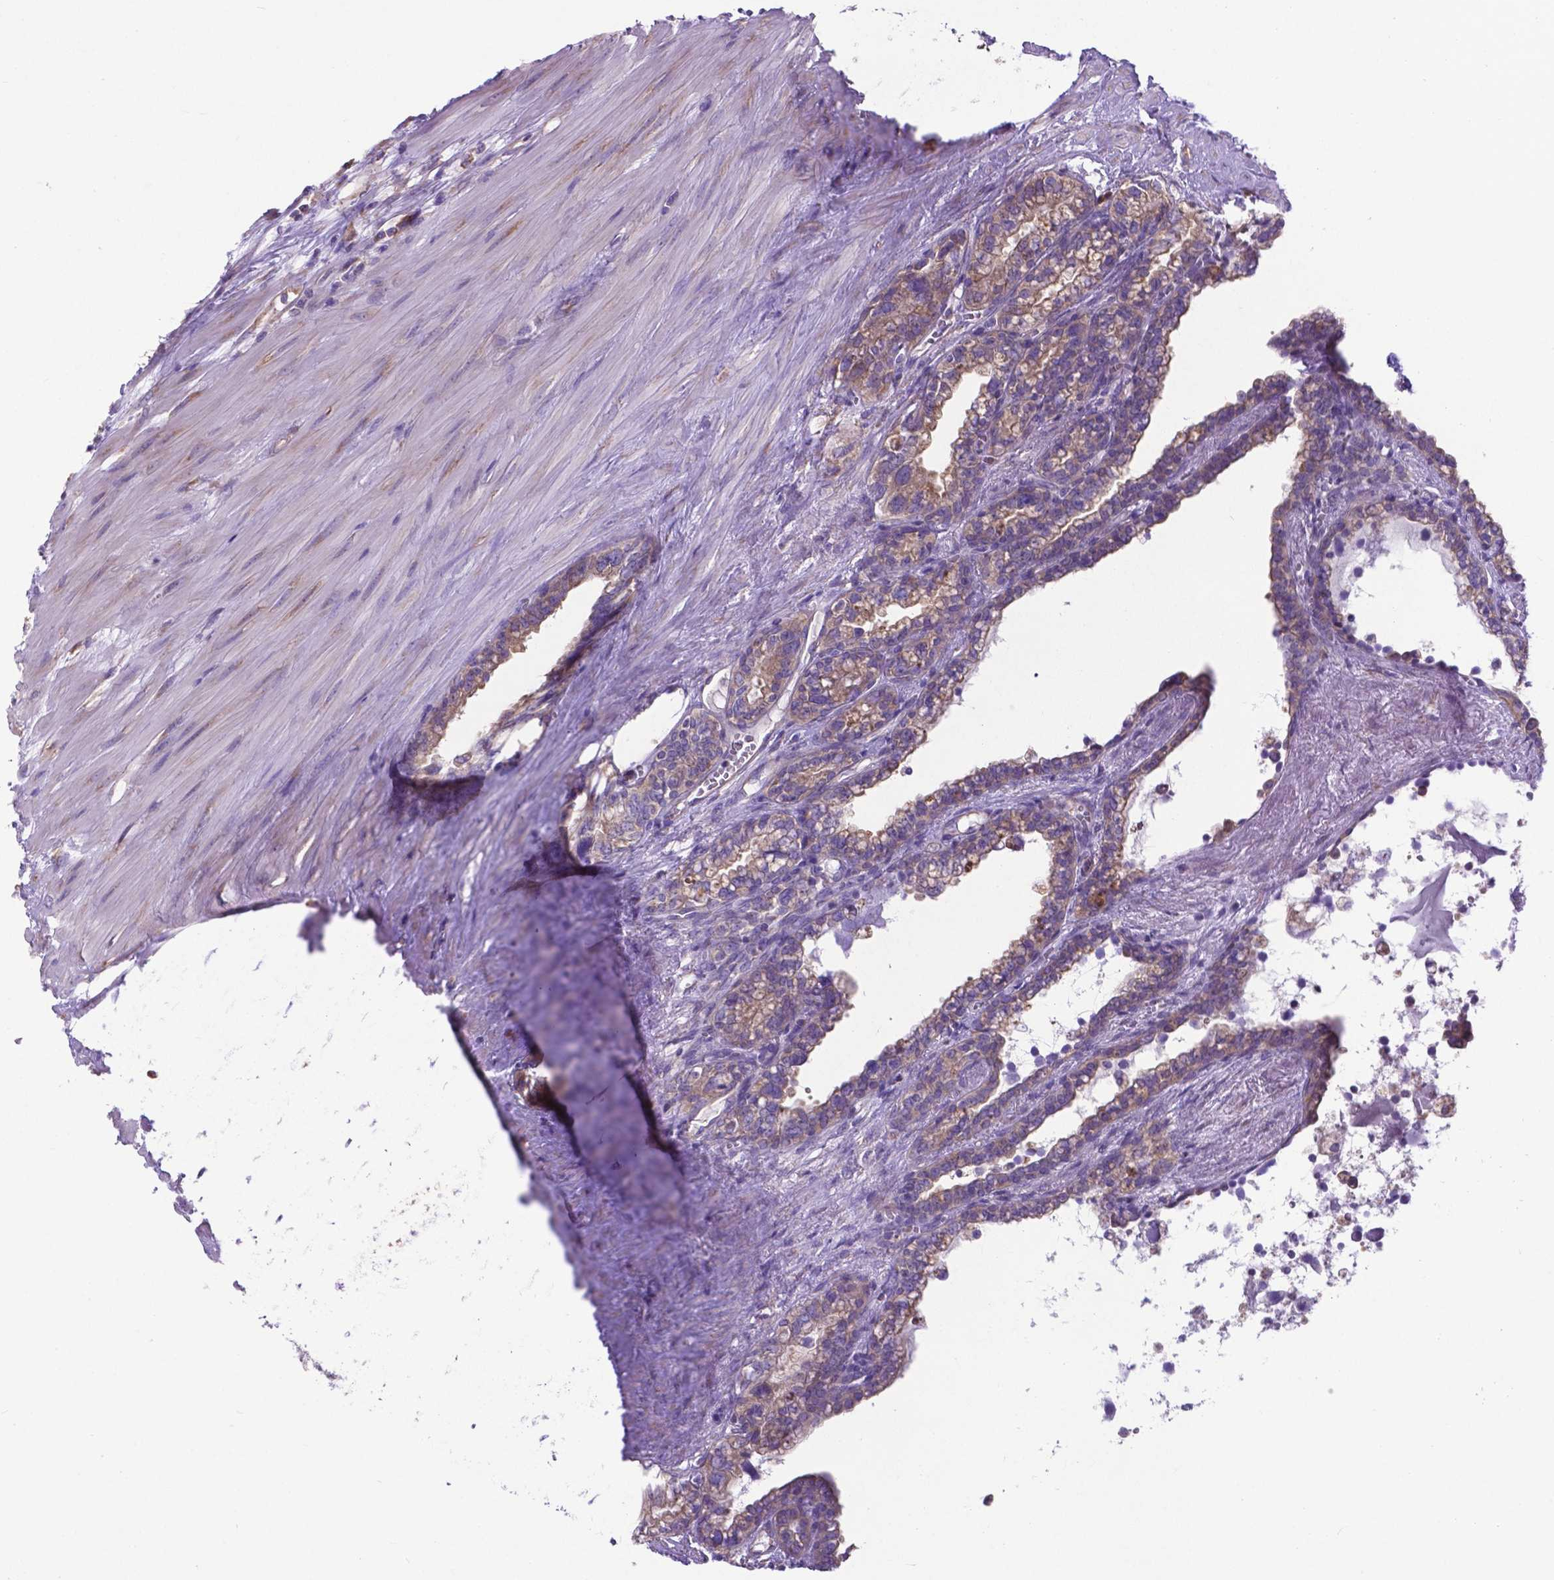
{"staining": {"intensity": "weak", "quantity": ">75%", "location": "cytoplasmic/membranous"}, "tissue": "seminal vesicle", "cell_type": "Glandular cells", "image_type": "normal", "snomed": [{"axis": "morphology", "description": "Normal tissue, NOS"}, {"axis": "morphology", "description": "Urothelial carcinoma, NOS"}, {"axis": "topography", "description": "Urinary bladder"}, {"axis": "topography", "description": "Seminal veicle"}], "caption": "This is an image of IHC staining of benign seminal vesicle, which shows weak expression in the cytoplasmic/membranous of glandular cells.", "gene": "RPL6", "patient": {"sex": "male", "age": 76}}